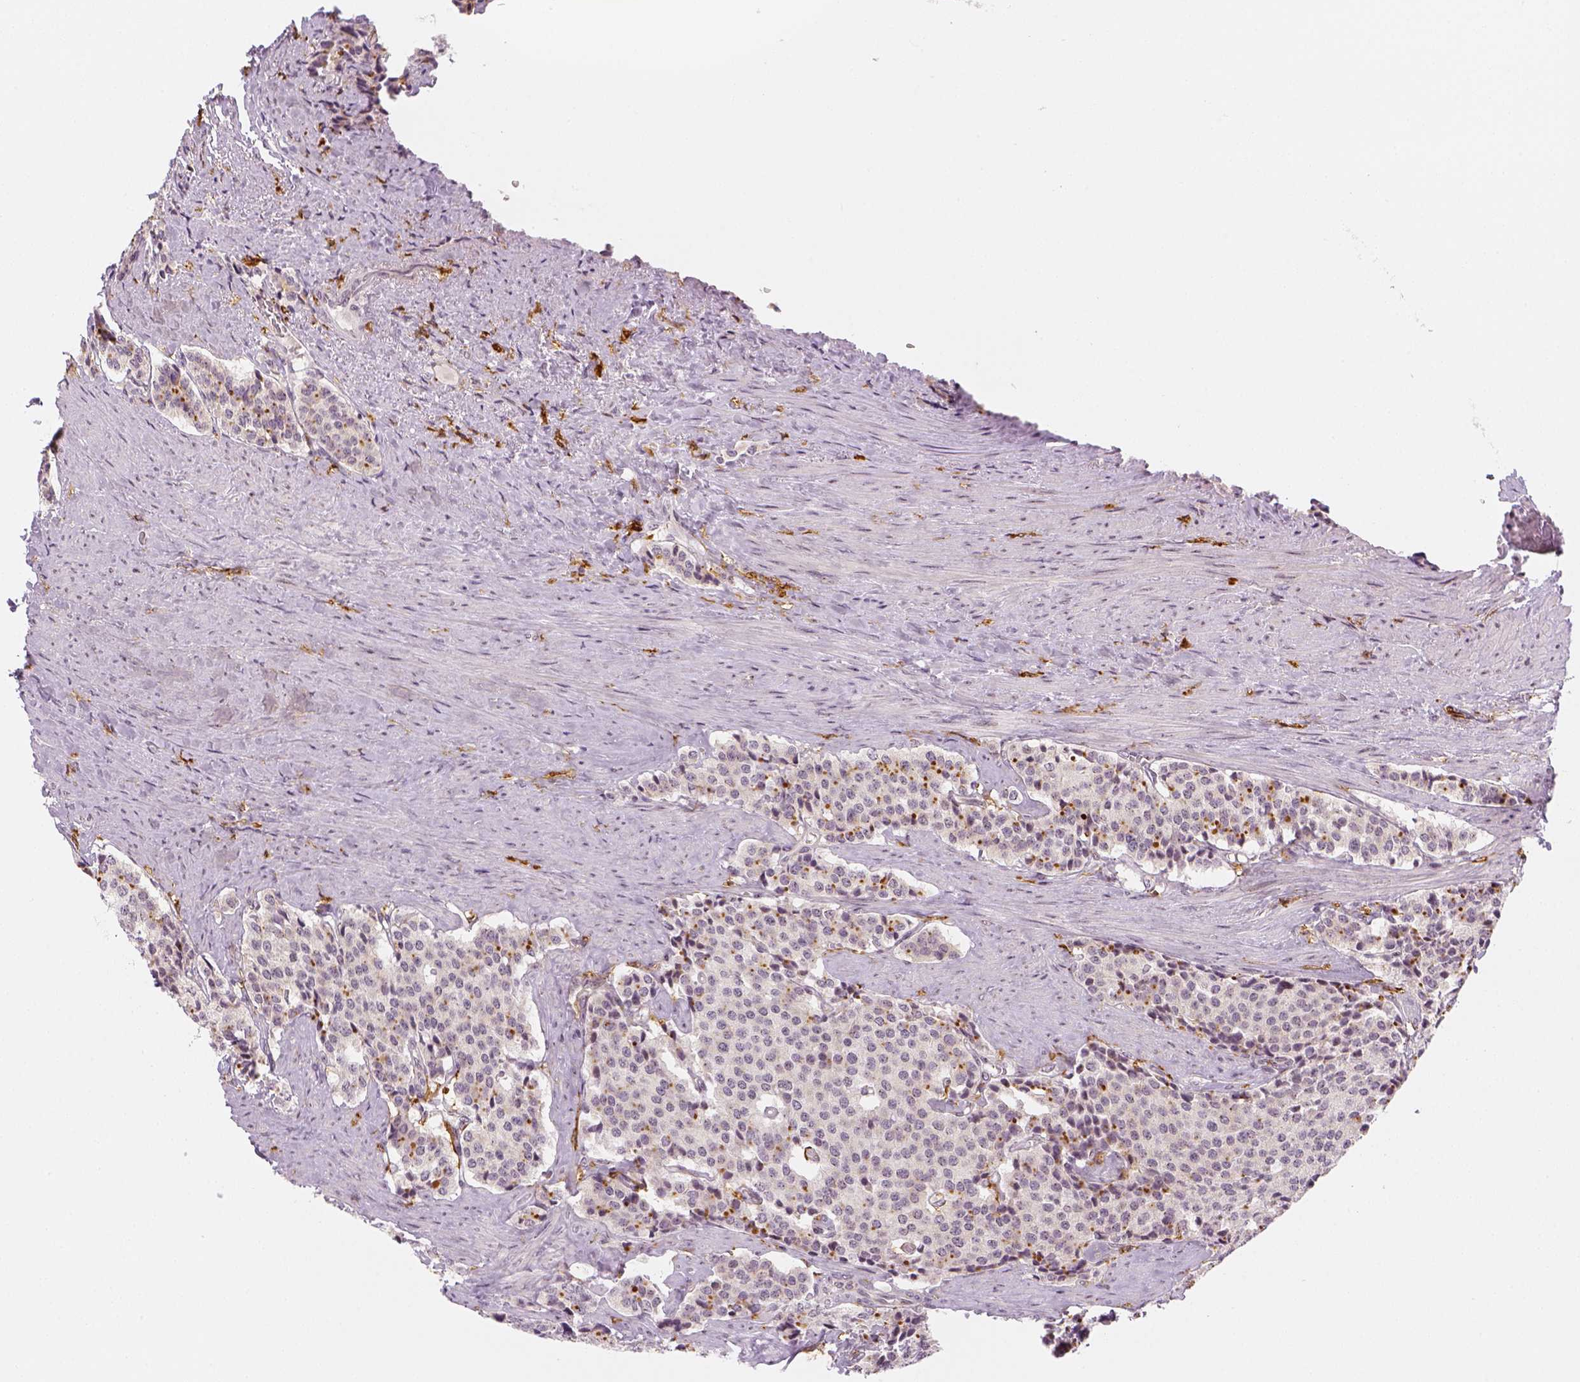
{"staining": {"intensity": "negative", "quantity": "none", "location": "none"}, "tissue": "carcinoid", "cell_type": "Tumor cells", "image_type": "cancer", "snomed": [{"axis": "morphology", "description": "Carcinoid, malignant, NOS"}, {"axis": "topography", "description": "Small intestine"}], "caption": "Carcinoid (malignant) stained for a protein using IHC displays no positivity tumor cells.", "gene": "CD14", "patient": {"sex": "female", "age": 58}}